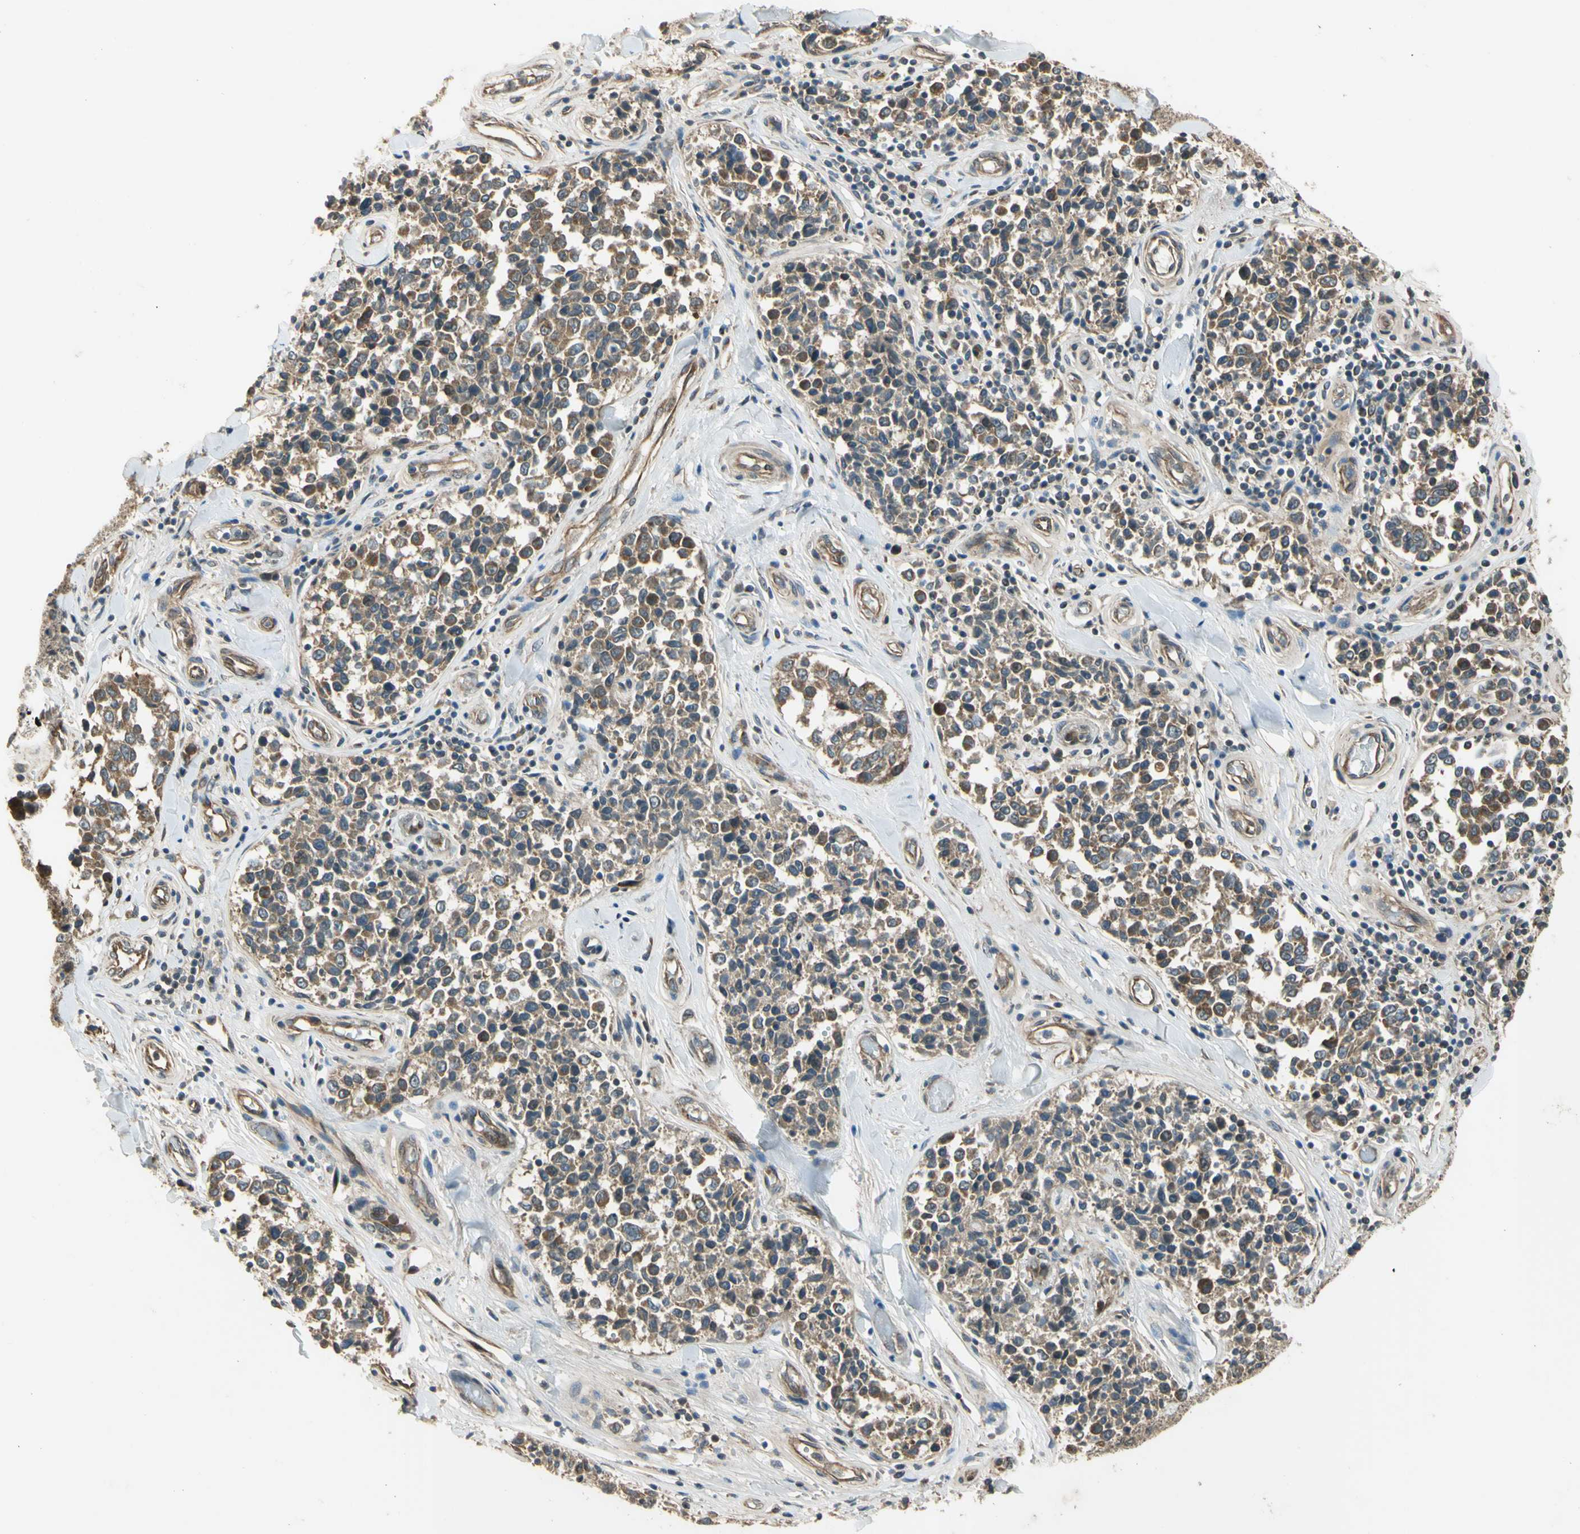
{"staining": {"intensity": "moderate", "quantity": "25%-75%", "location": "cytoplasmic/membranous"}, "tissue": "melanoma", "cell_type": "Tumor cells", "image_type": "cancer", "snomed": [{"axis": "morphology", "description": "Malignant melanoma, NOS"}, {"axis": "topography", "description": "Skin"}], "caption": "Immunohistochemistry micrograph of melanoma stained for a protein (brown), which reveals medium levels of moderate cytoplasmic/membranous staining in approximately 25%-75% of tumor cells.", "gene": "EFNB2", "patient": {"sex": "female", "age": 64}}